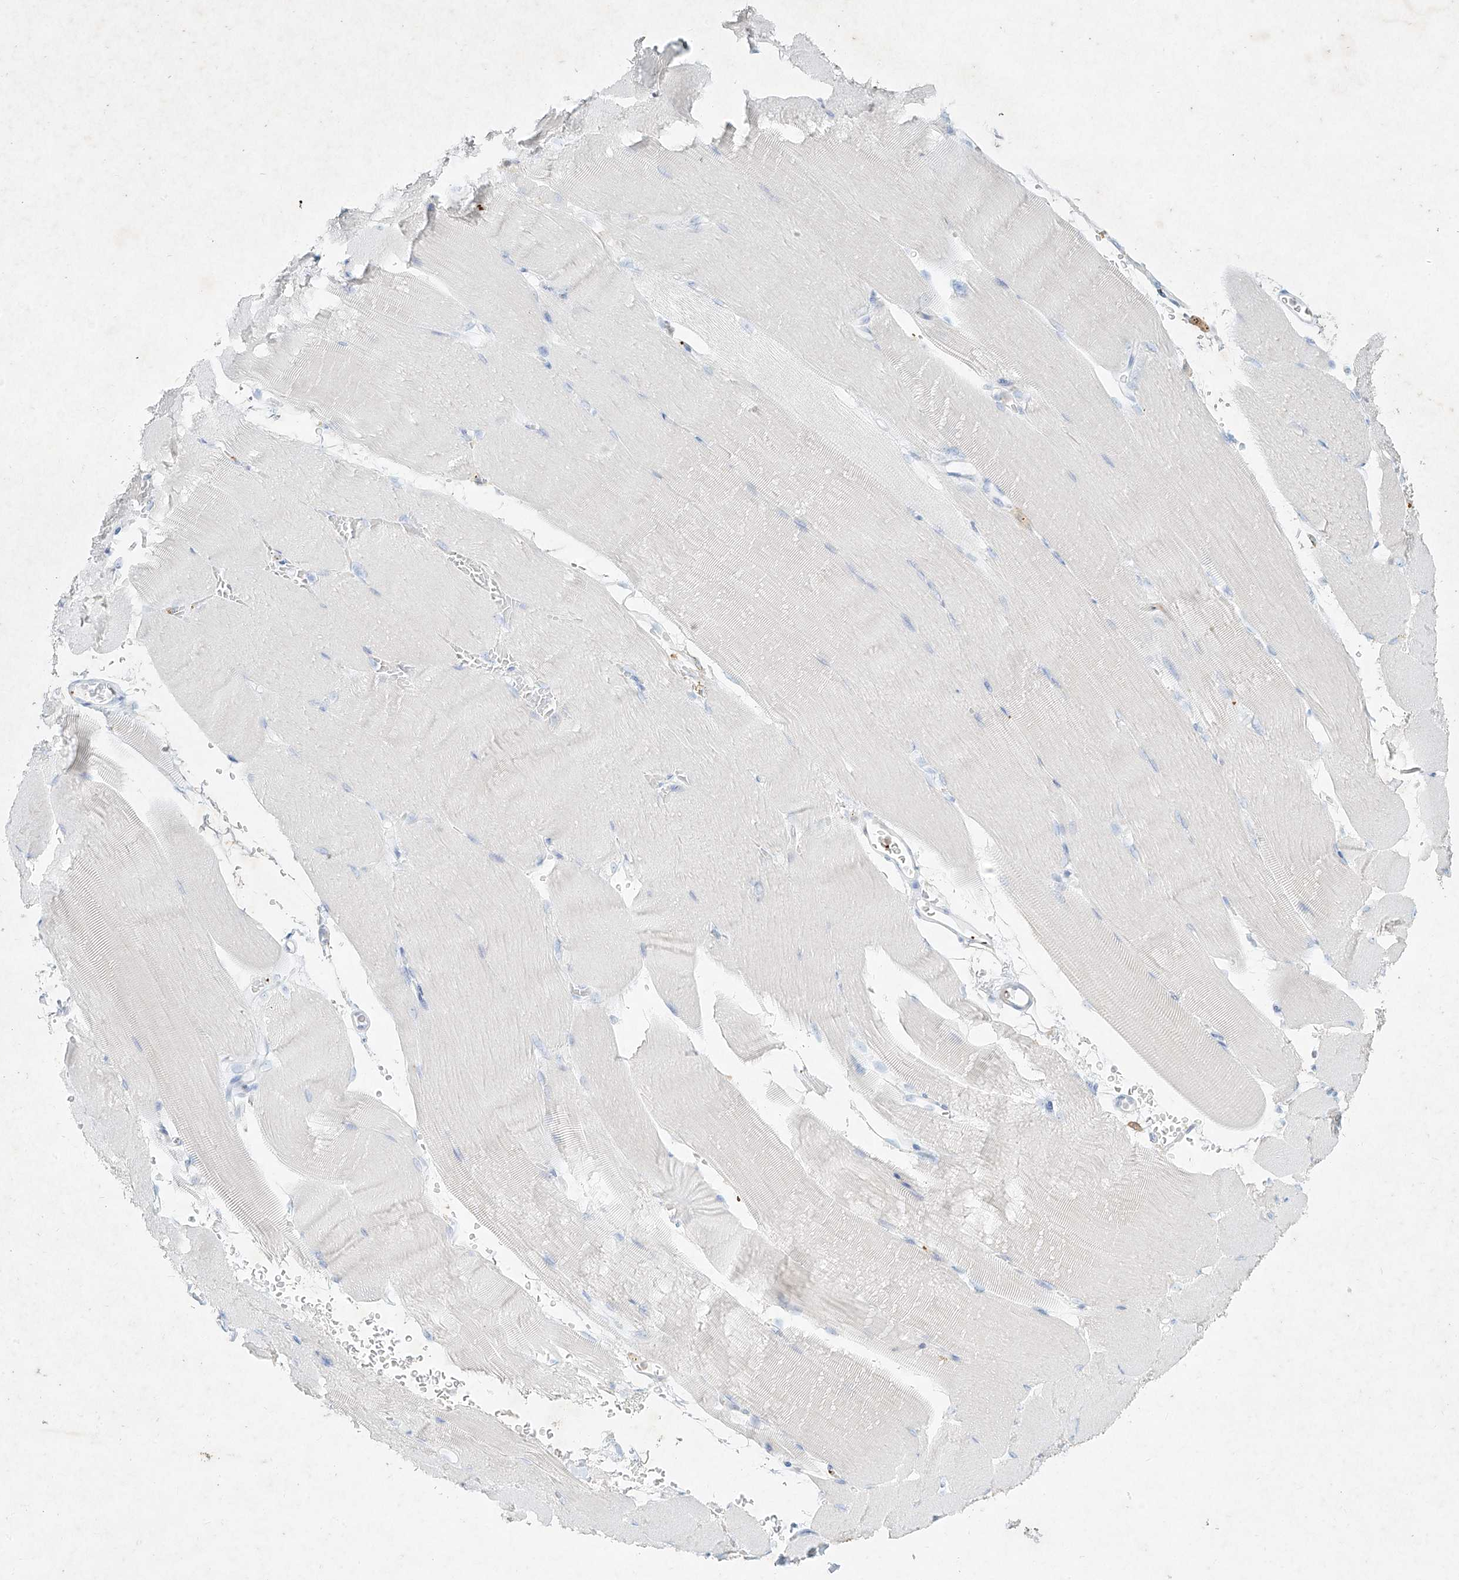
{"staining": {"intensity": "negative", "quantity": "none", "location": "none"}, "tissue": "skeletal muscle", "cell_type": "Myocytes", "image_type": "normal", "snomed": [{"axis": "morphology", "description": "Normal tissue, NOS"}, {"axis": "topography", "description": "Skeletal muscle"}, {"axis": "topography", "description": "Parathyroid gland"}], "caption": "IHC image of benign skeletal muscle: human skeletal muscle stained with DAB (3,3'-diaminobenzidine) shows no significant protein expression in myocytes.", "gene": "PLEK", "patient": {"sex": "female", "age": 37}}